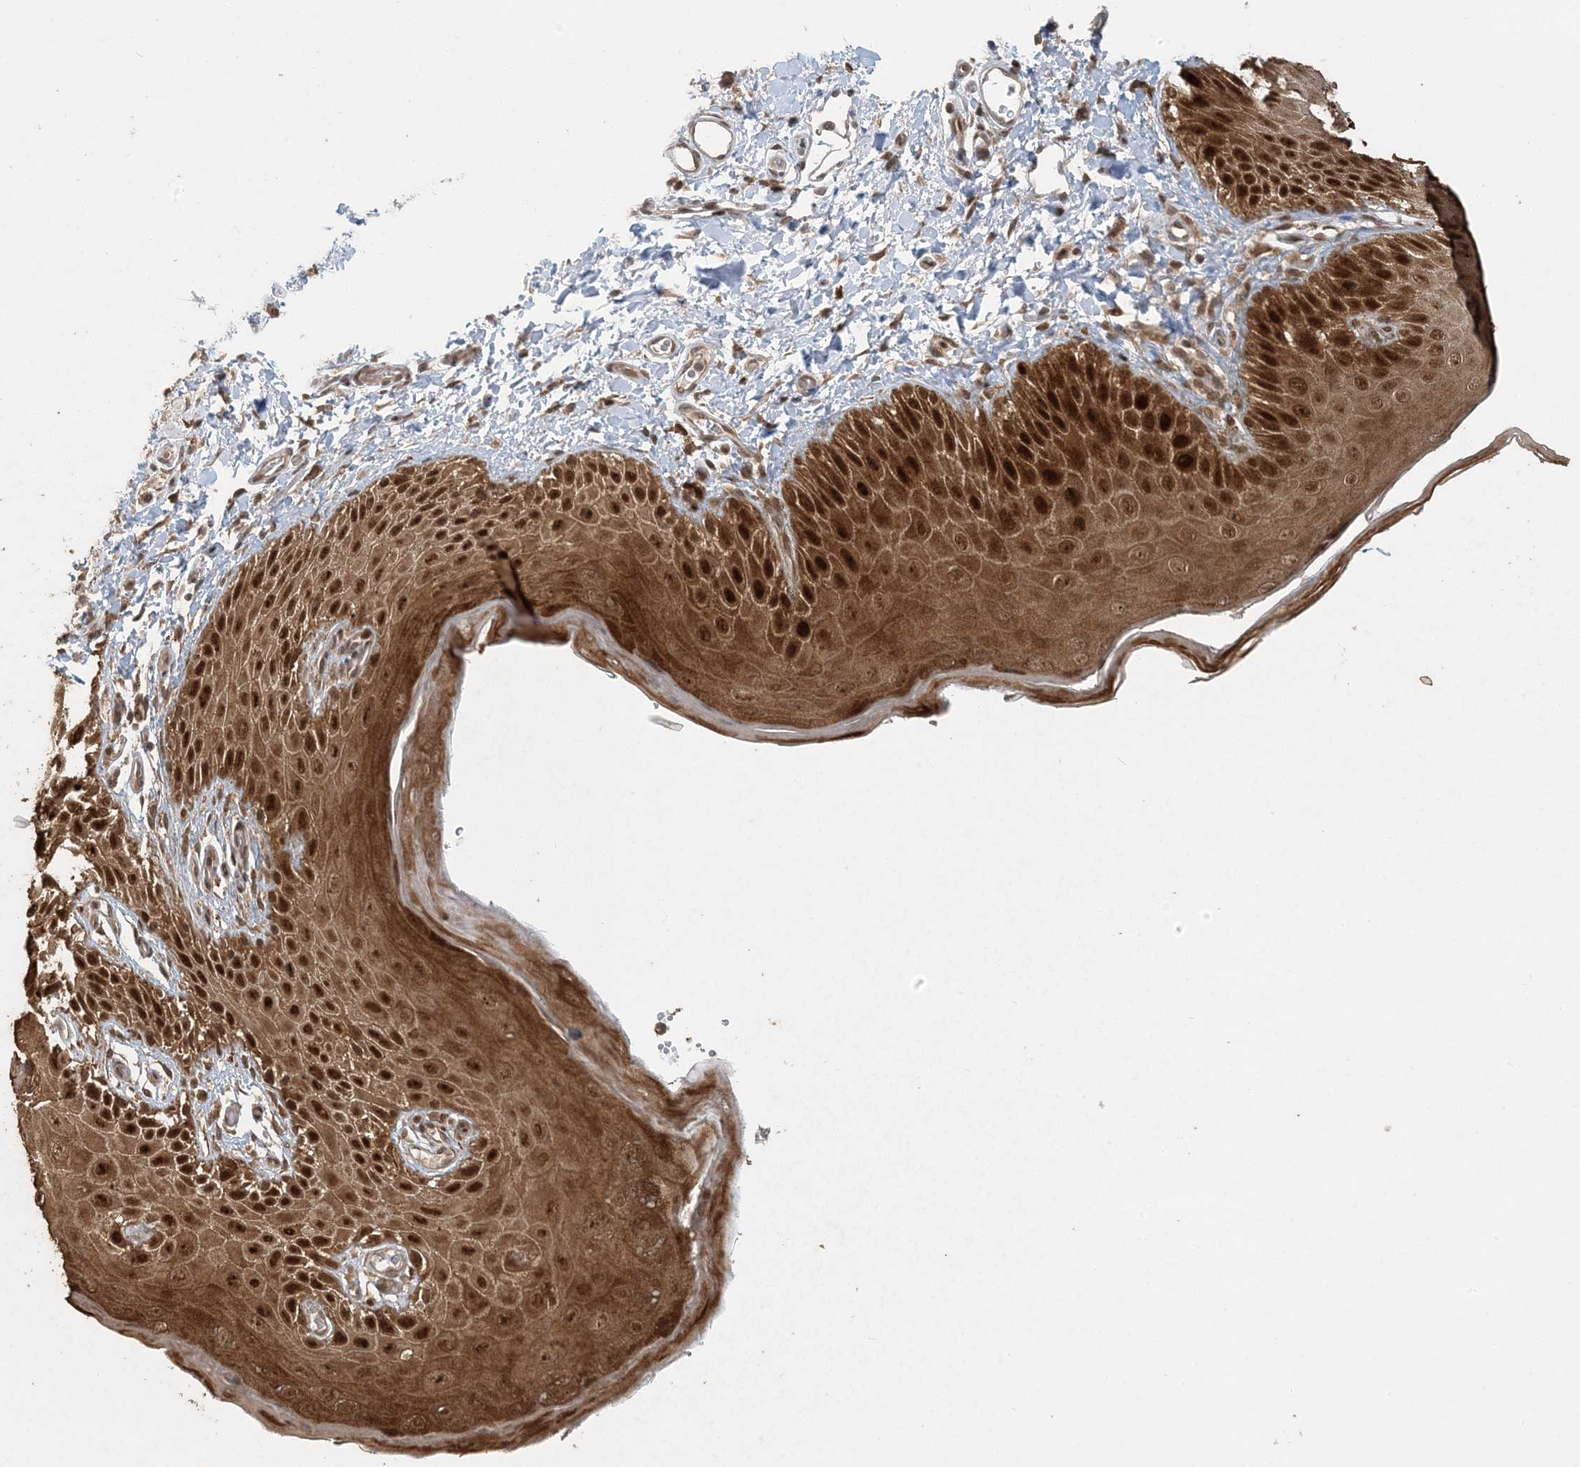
{"staining": {"intensity": "strong", "quantity": ">75%", "location": "cytoplasmic/membranous,nuclear"}, "tissue": "skin", "cell_type": "Epidermal cells", "image_type": "normal", "snomed": [{"axis": "morphology", "description": "Normal tissue, NOS"}, {"axis": "topography", "description": "Anal"}], "caption": "IHC of normal skin displays high levels of strong cytoplasmic/membranous,nuclear staining in about >75% of epidermal cells. (DAB = brown stain, brightfield microscopy at high magnification).", "gene": "ATP13A2", "patient": {"sex": "male", "age": 44}}